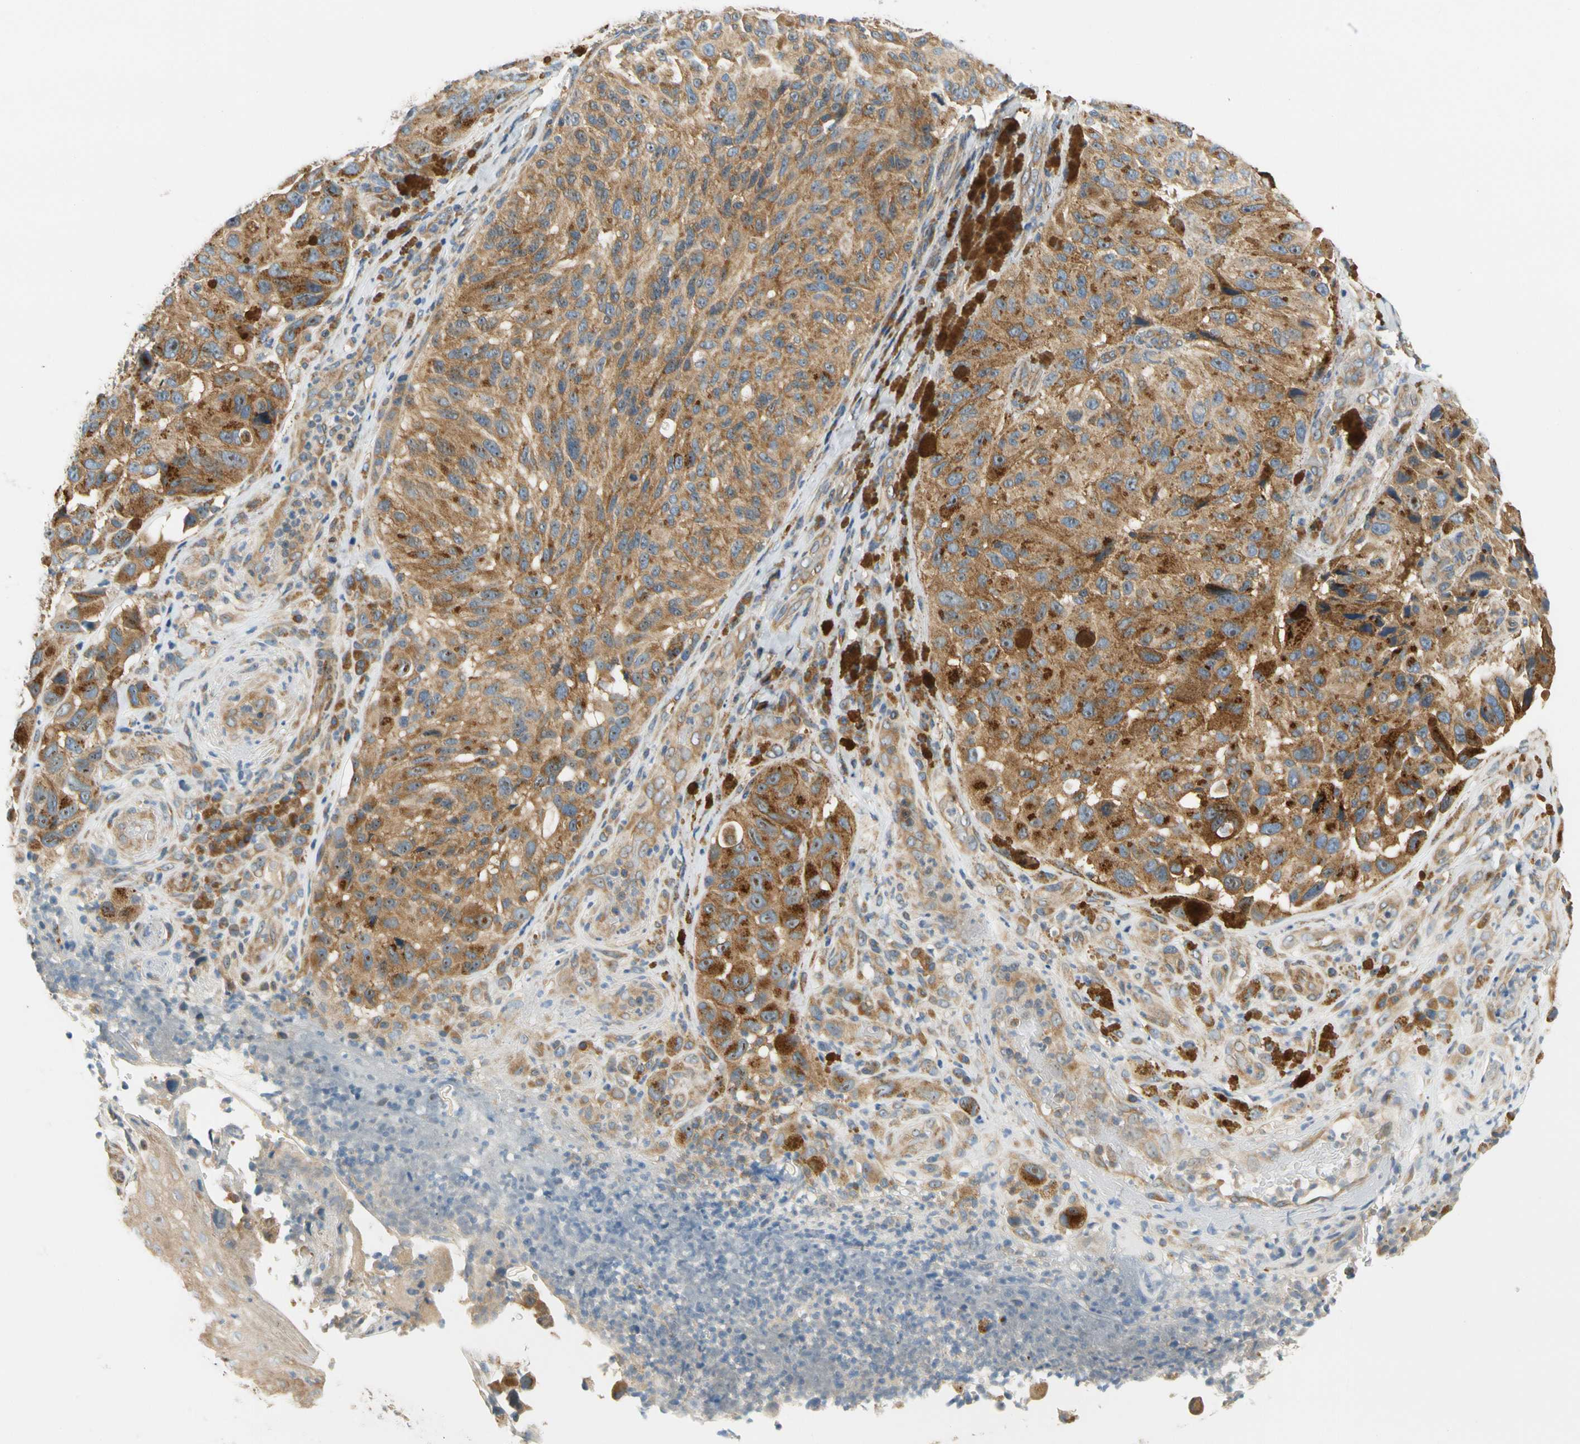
{"staining": {"intensity": "moderate", "quantity": ">75%", "location": "cytoplasmic/membranous"}, "tissue": "melanoma", "cell_type": "Tumor cells", "image_type": "cancer", "snomed": [{"axis": "morphology", "description": "Malignant melanoma, NOS"}, {"axis": "topography", "description": "Skin"}], "caption": "Tumor cells display medium levels of moderate cytoplasmic/membranous expression in approximately >75% of cells in malignant melanoma. The protein of interest is shown in brown color, while the nuclei are stained blue.", "gene": "LRRC47", "patient": {"sex": "female", "age": 73}}